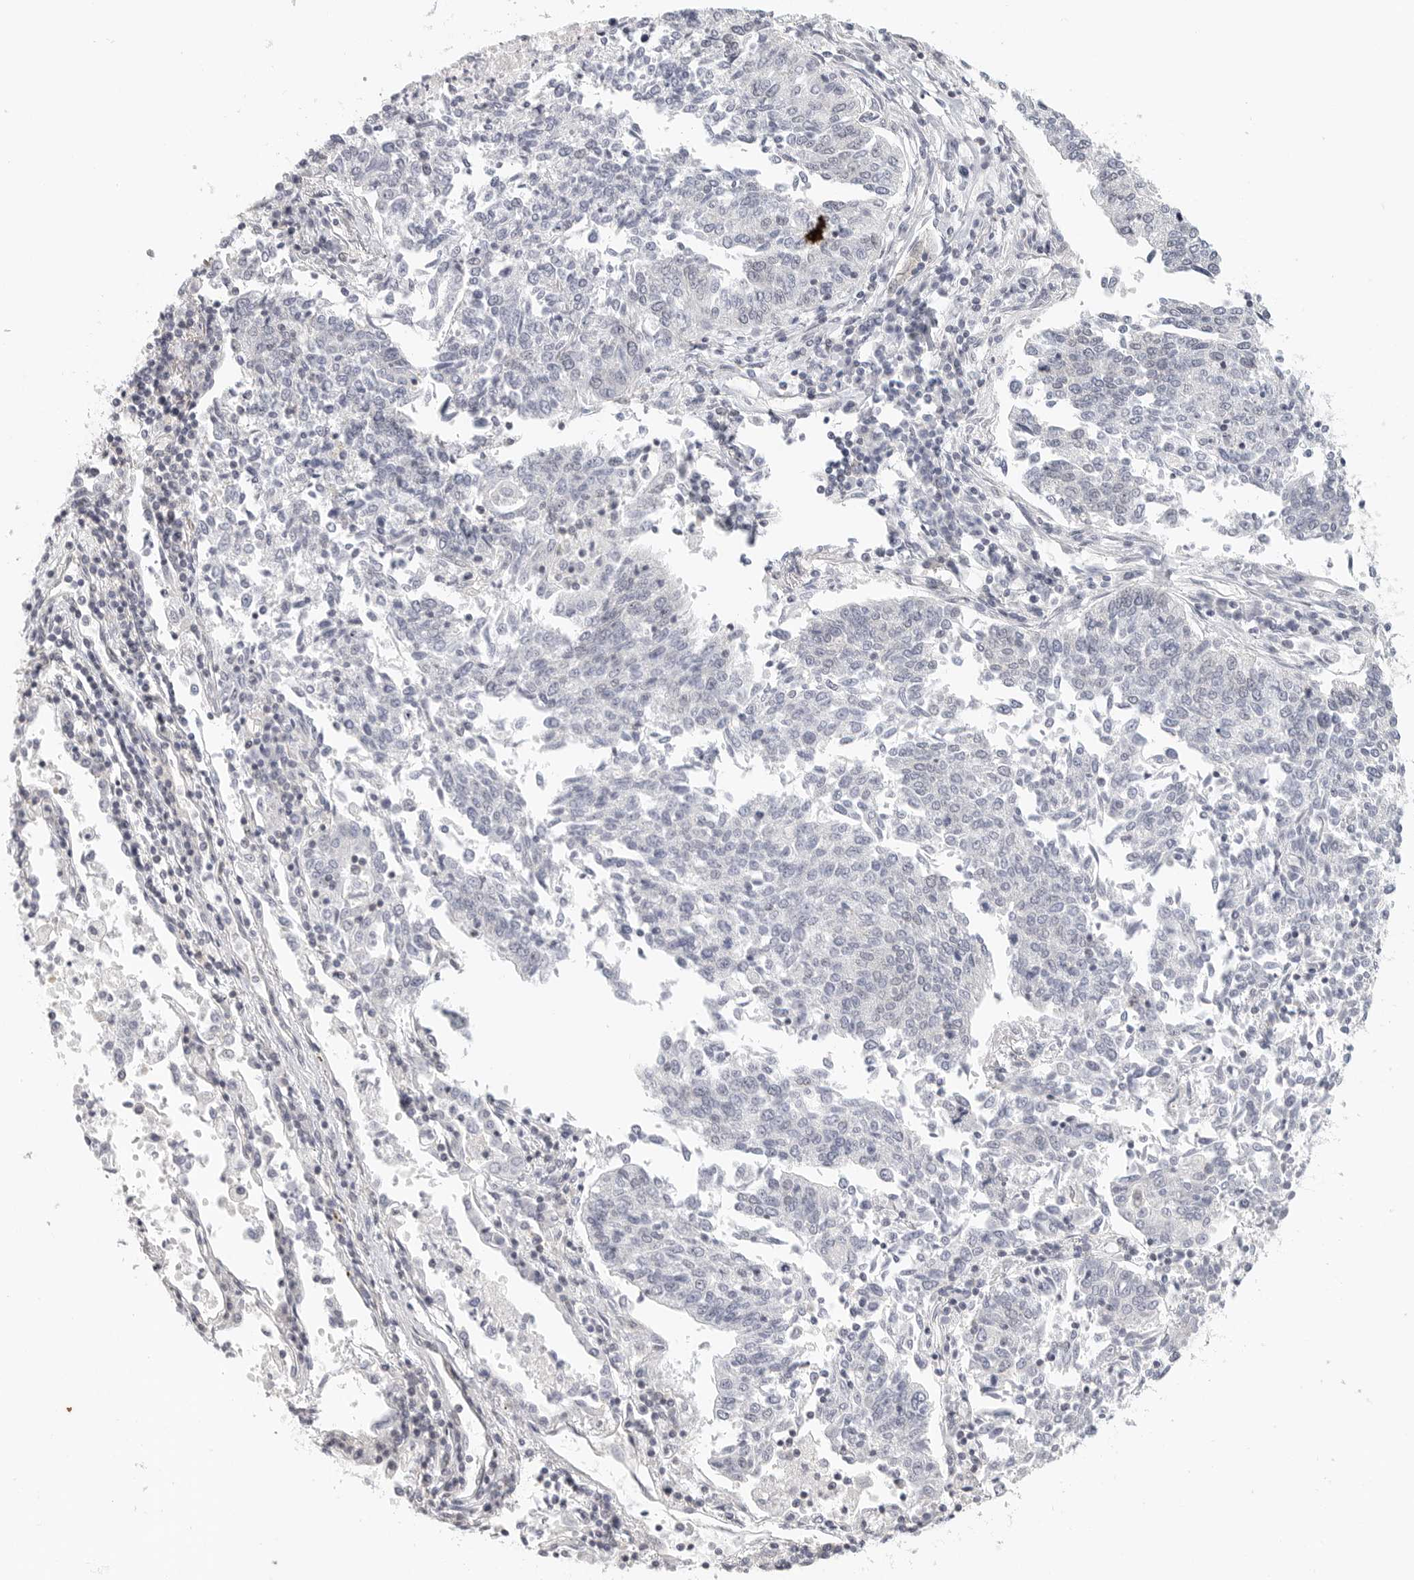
{"staining": {"intensity": "negative", "quantity": "none", "location": "none"}, "tissue": "lung cancer", "cell_type": "Tumor cells", "image_type": "cancer", "snomed": [{"axis": "morphology", "description": "Normal tissue, NOS"}, {"axis": "morphology", "description": "Squamous cell carcinoma, NOS"}, {"axis": "topography", "description": "Cartilage tissue"}, {"axis": "topography", "description": "Lung"}, {"axis": "topography", "description": "Peripheral nerve tissue"}], "caption": "Lung squamous cell carcinoma stained for a protein using immunohistochemistry shows no positivity tumor cells.", "gene": "HDAC6", "patient": {"sex": "female", "age": 49}}